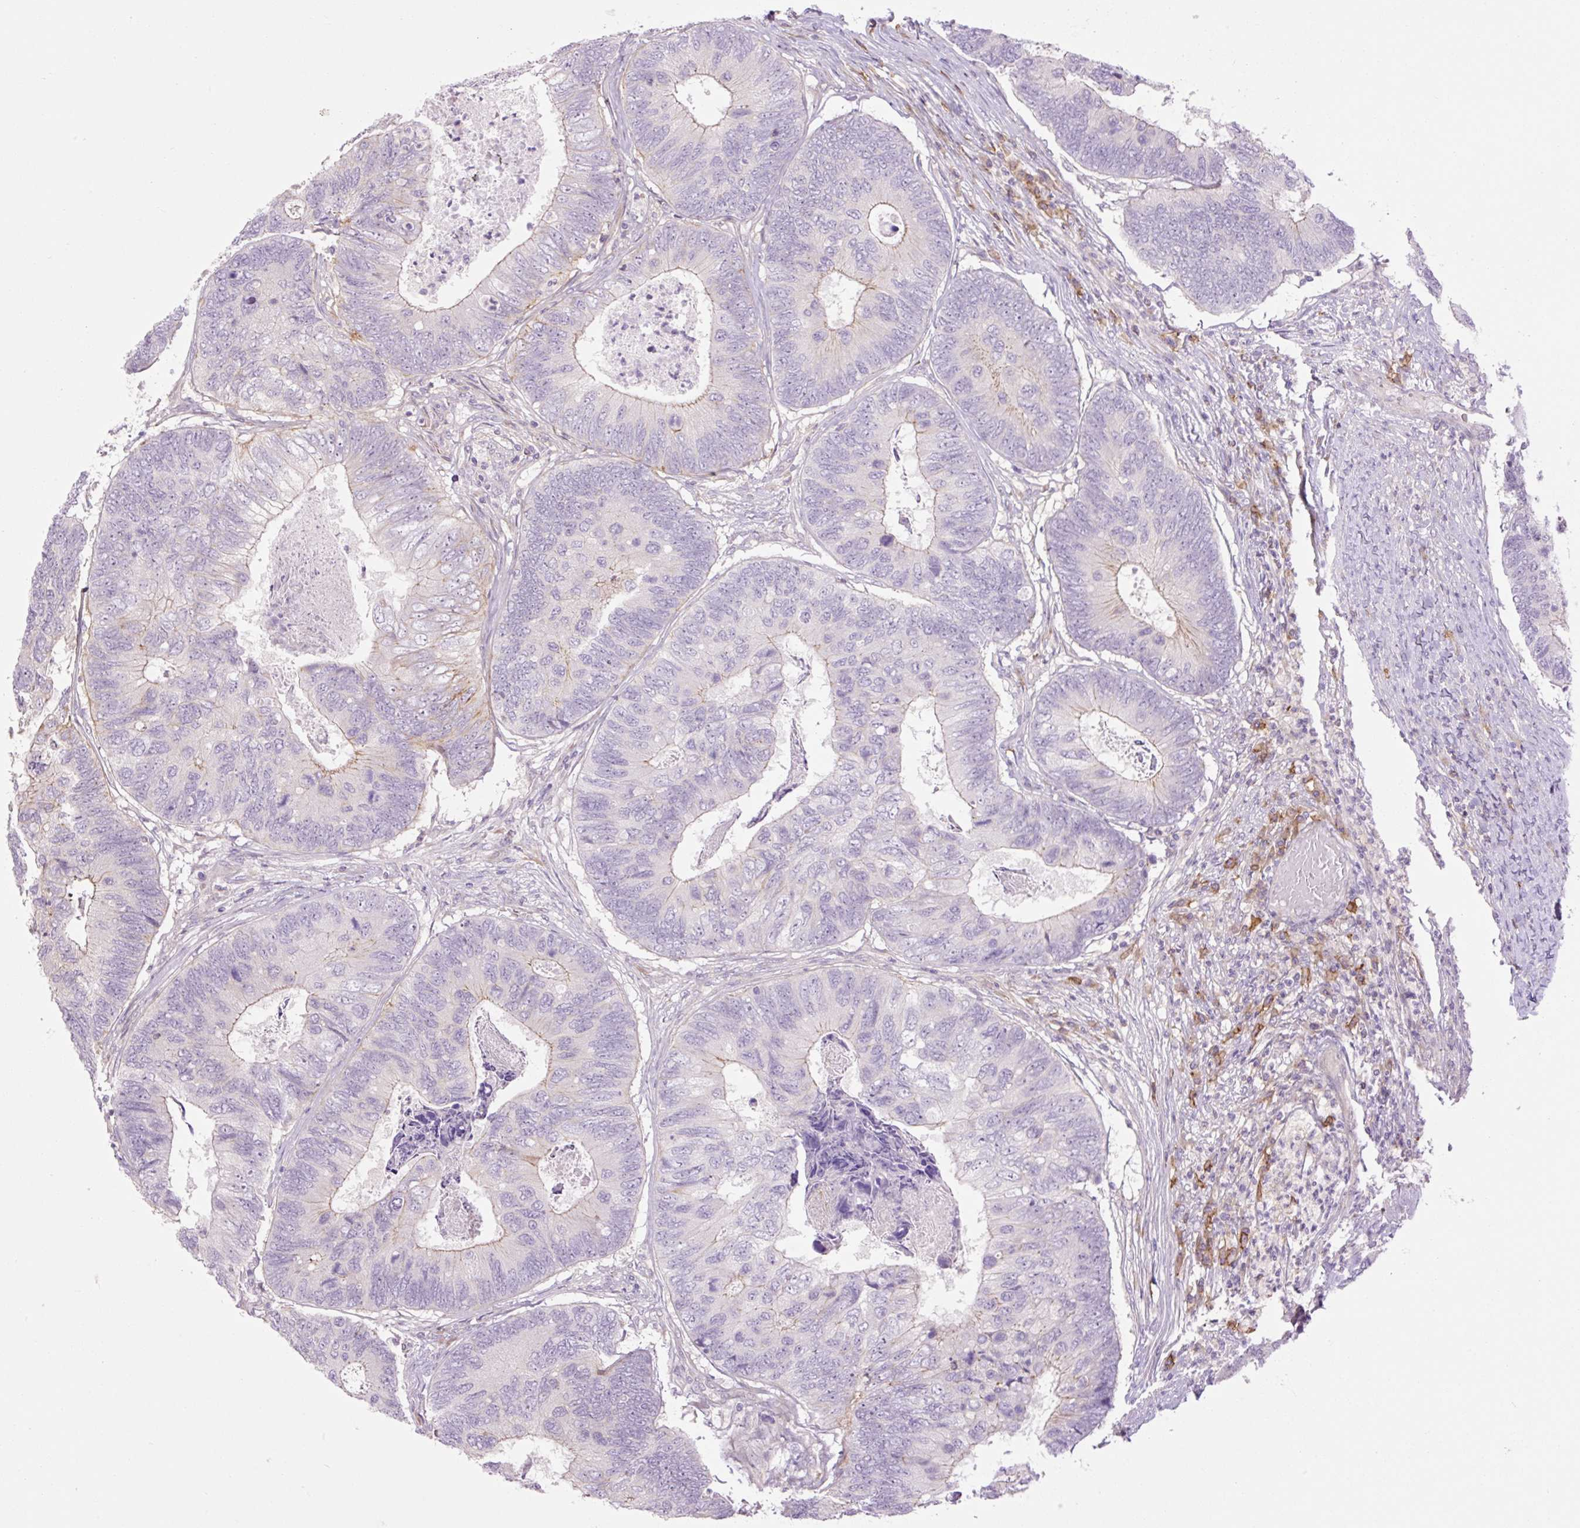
{"staining": {"intensity": "negative", "quantity": "none", "location": "none"}, "tissue": "colorectal cancer", "cell_type": "Tumor cells", "image_type": "cancer", "snomed": [{"axis": "morphology", "description": "Adenocarcinoma, NOS"}, {"axis": "topography", "description": "Colon"}], "caption": "IHC histopathology image of human adenocarcinoma (colorectal) stained for a protein (brown), which exhibits no staining in tumor cells.", "gene": "GRID2", "patient": {"sex": "female", "age": 67}}